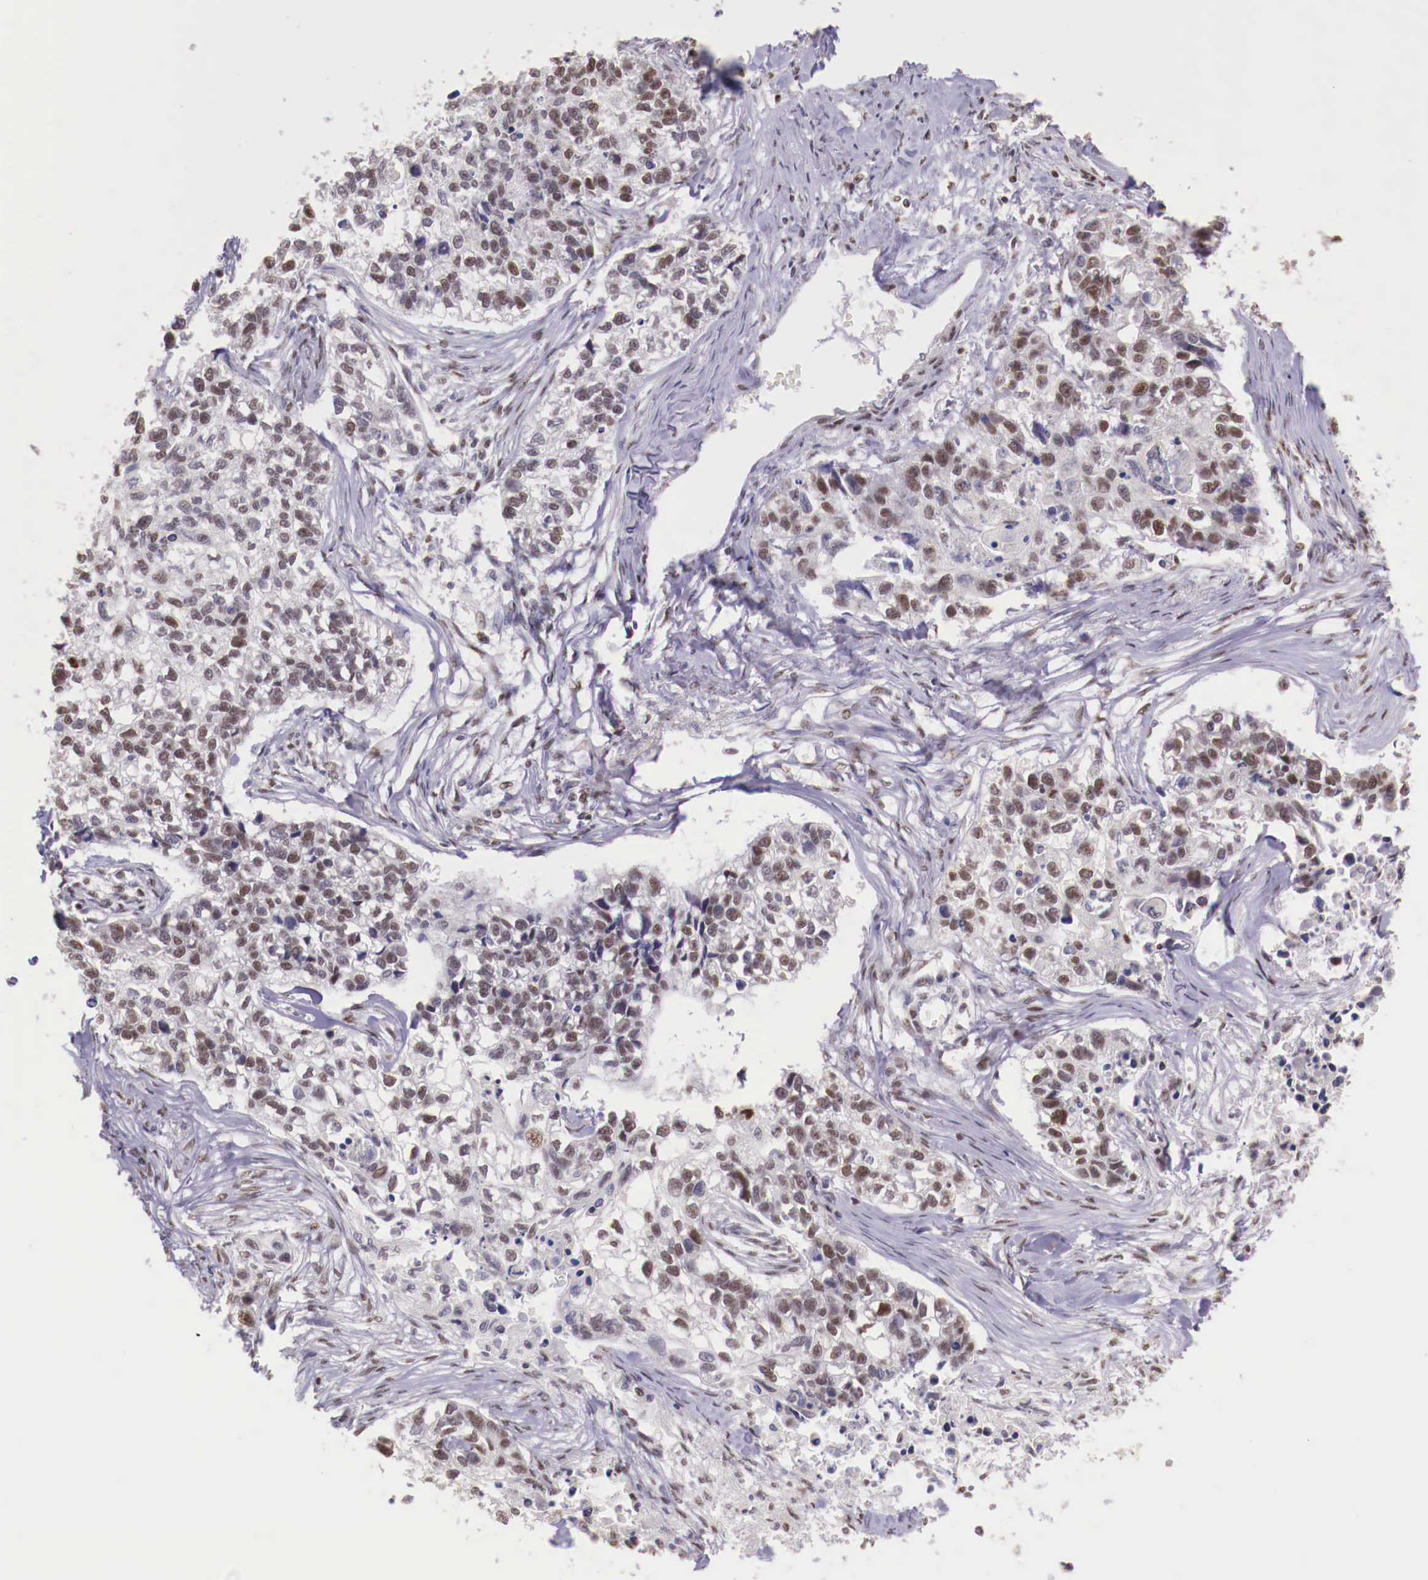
{"staining": {"intensity": "weak", "quantity": "25%-75%", "location": "nuclear"}, "tissue": "lung cancer", "cell_type": "Tumor cells", "image_type": "cancer", "snomed": [{"axis": "morphology", "description": "Squamous cell carcinoma, NOS"}, {"axis": "topography", "description": "Lymph node"}, {"axis": "topography", "description": "Lung"}], "caption": "Immunohistochemical staining of human lung cancer shows low levels of weak nuclear positivity in approximately 25%-75% of tumor cells. Immunohistochemistry stains the protein in brown and the nuclei are stained blue.", "gene": "SP1", "patient": {"sex": "male", "age": 74}}